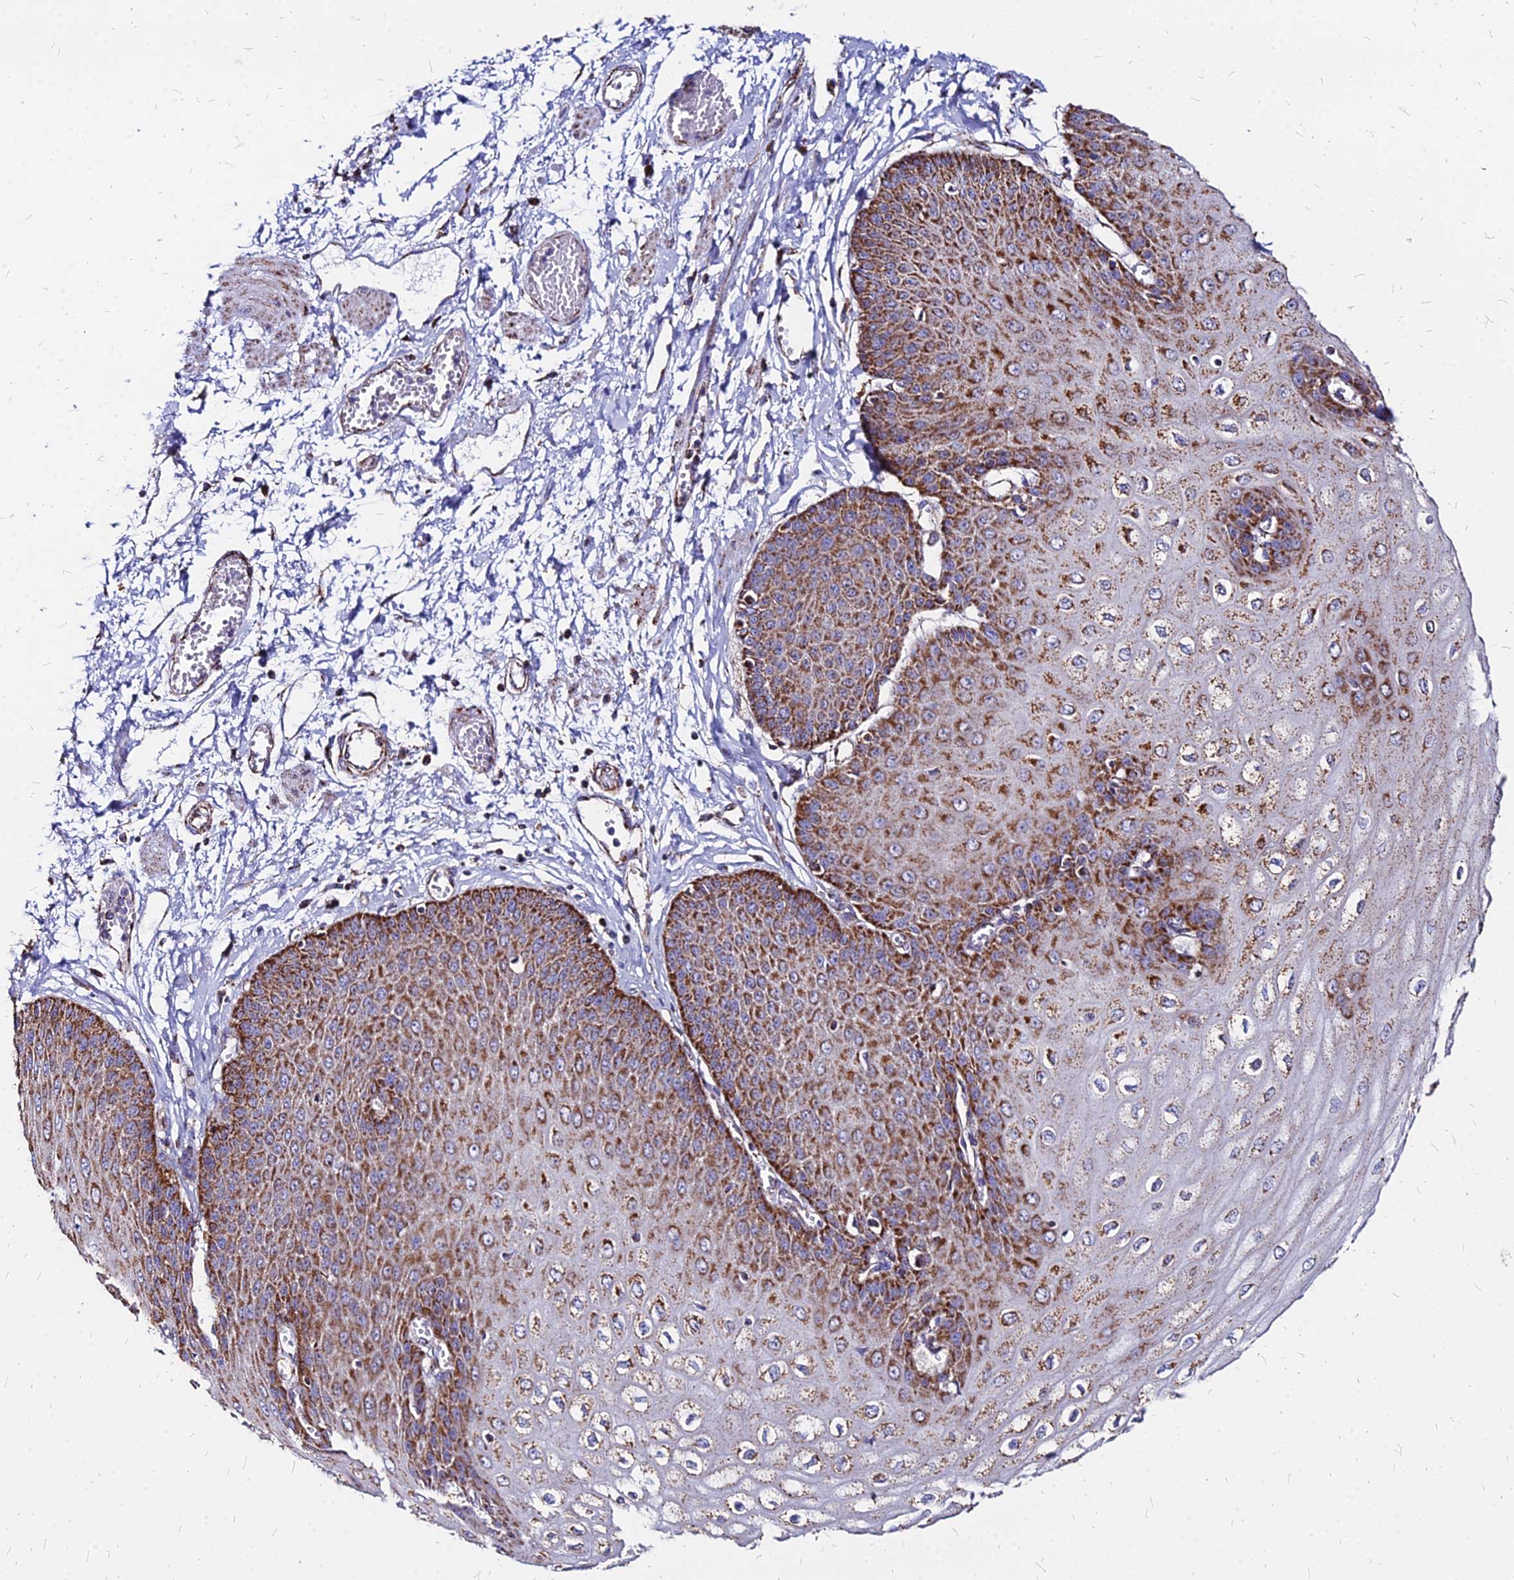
{"staining": {"intensity": "strong", "quantity": ">75%", "location": "cytoplasmic/membranous"}, "tissue": "esophagus", "cell_type": "Squamous epithelial cells", "image_type": "normal", "snomed": [{"axis": "morphology", "description": "Normal tissue, NOS"}, {"axis": "topography", "description": "Esophagus"}], "caption": "Immunohistochemical staining of benign esophagus displays high levels of strong cytoplasmic/membranous expression in about >75% of squamous epithelial cells. Using DAB (brown) and hematoxylin (blue) stains, captured at high magnification using brightfield microscopy.", "gene": "DLD", "patient": {"sex": "male", "age": 60}}